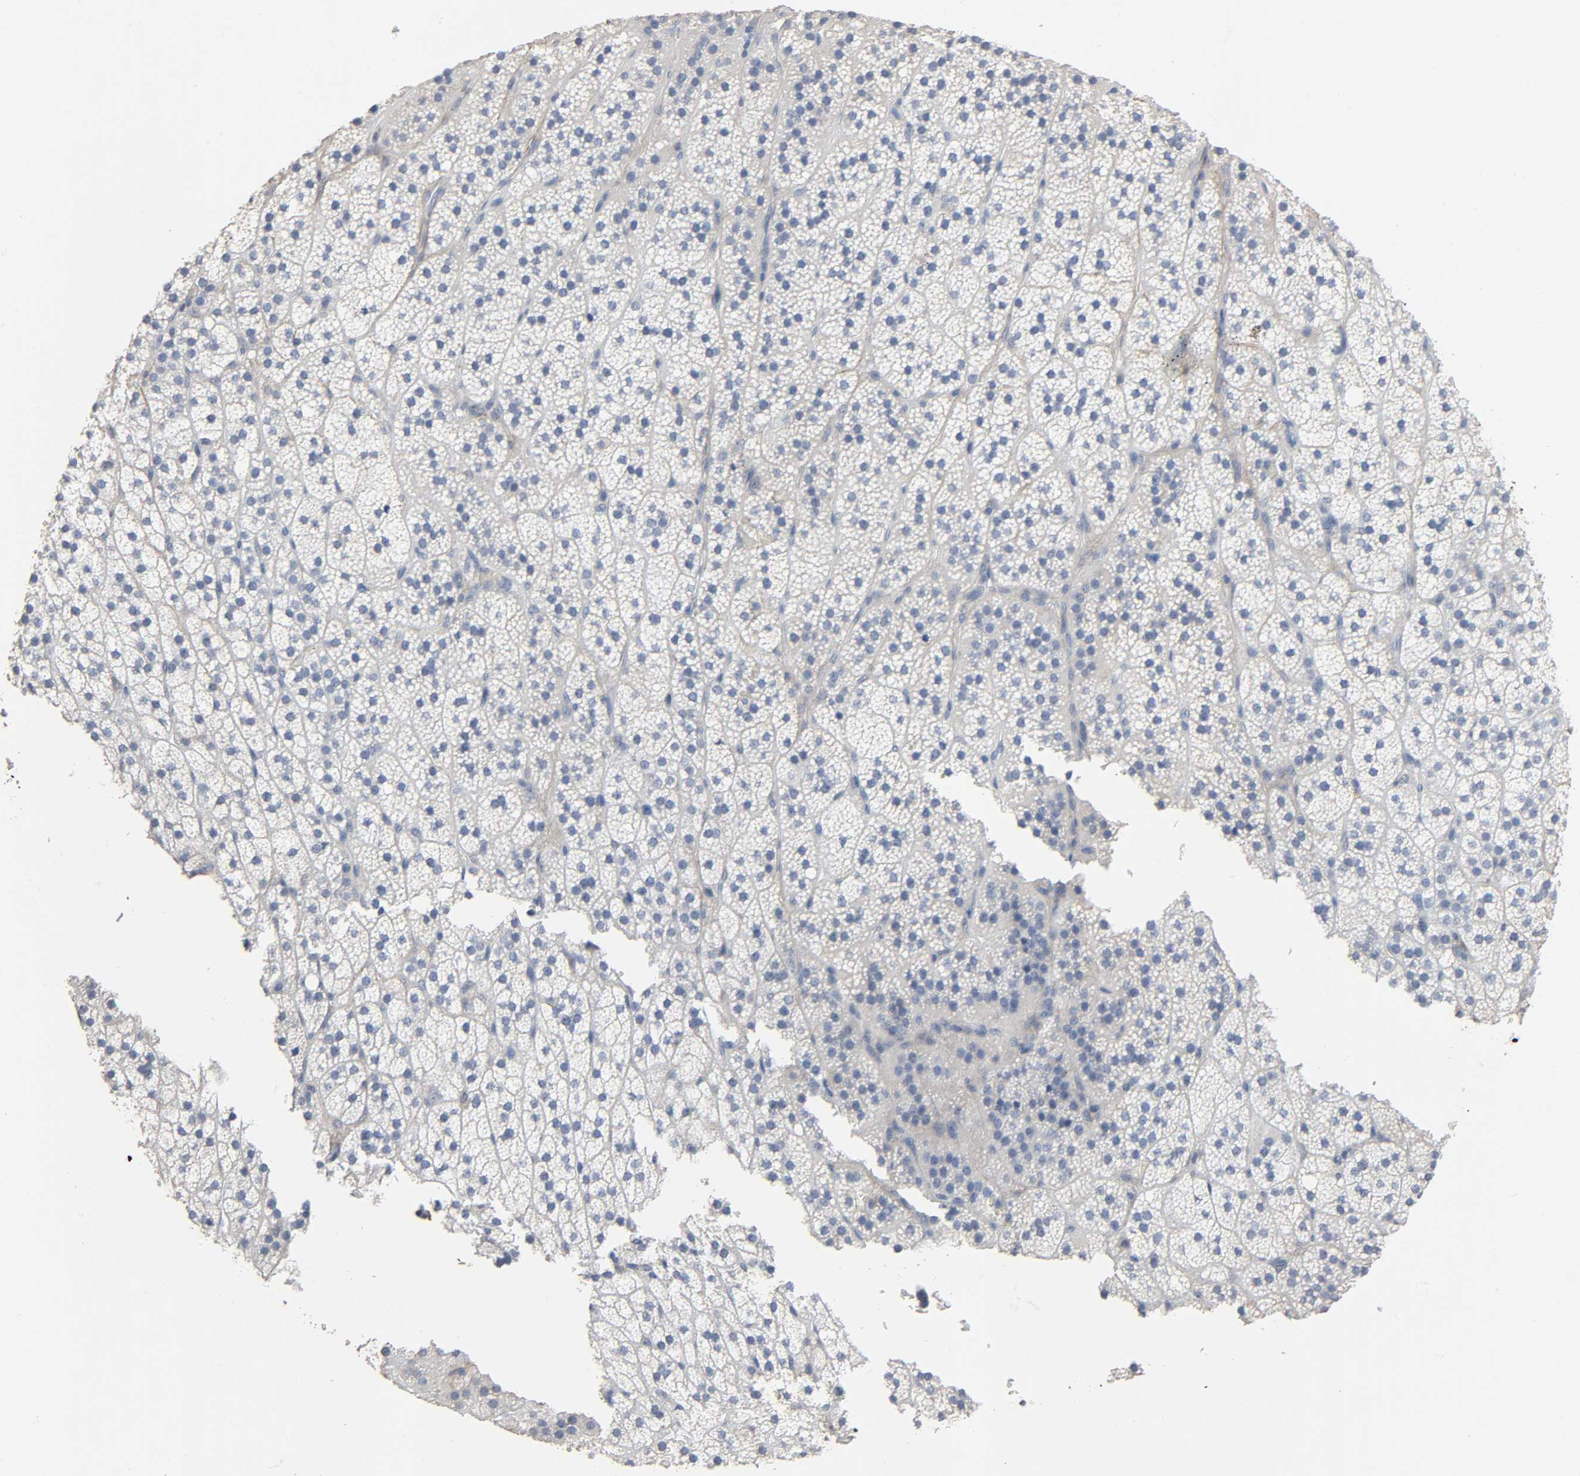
{"staining": {"intensity": "weak", "quantity": "25%-75%", "location": "cytoplasmic/membranous"}, "tissue": "adrenal gland", "cell_type": "Glandular cells", "image_type": "normal", "snomed": [{"axis": "morphology", "description": "Normal tissue, NOS"}, {"axis": "topography", "description": "Adrenal gland"}], "caption": "Weak cytoplasmic/membranous expression for a protein is present in approximately 25%-75% of glandular cells of normal adrenal gland using IHC.", "gene": "FBLN5", "patient": {"sex": "male", "age": 35}}